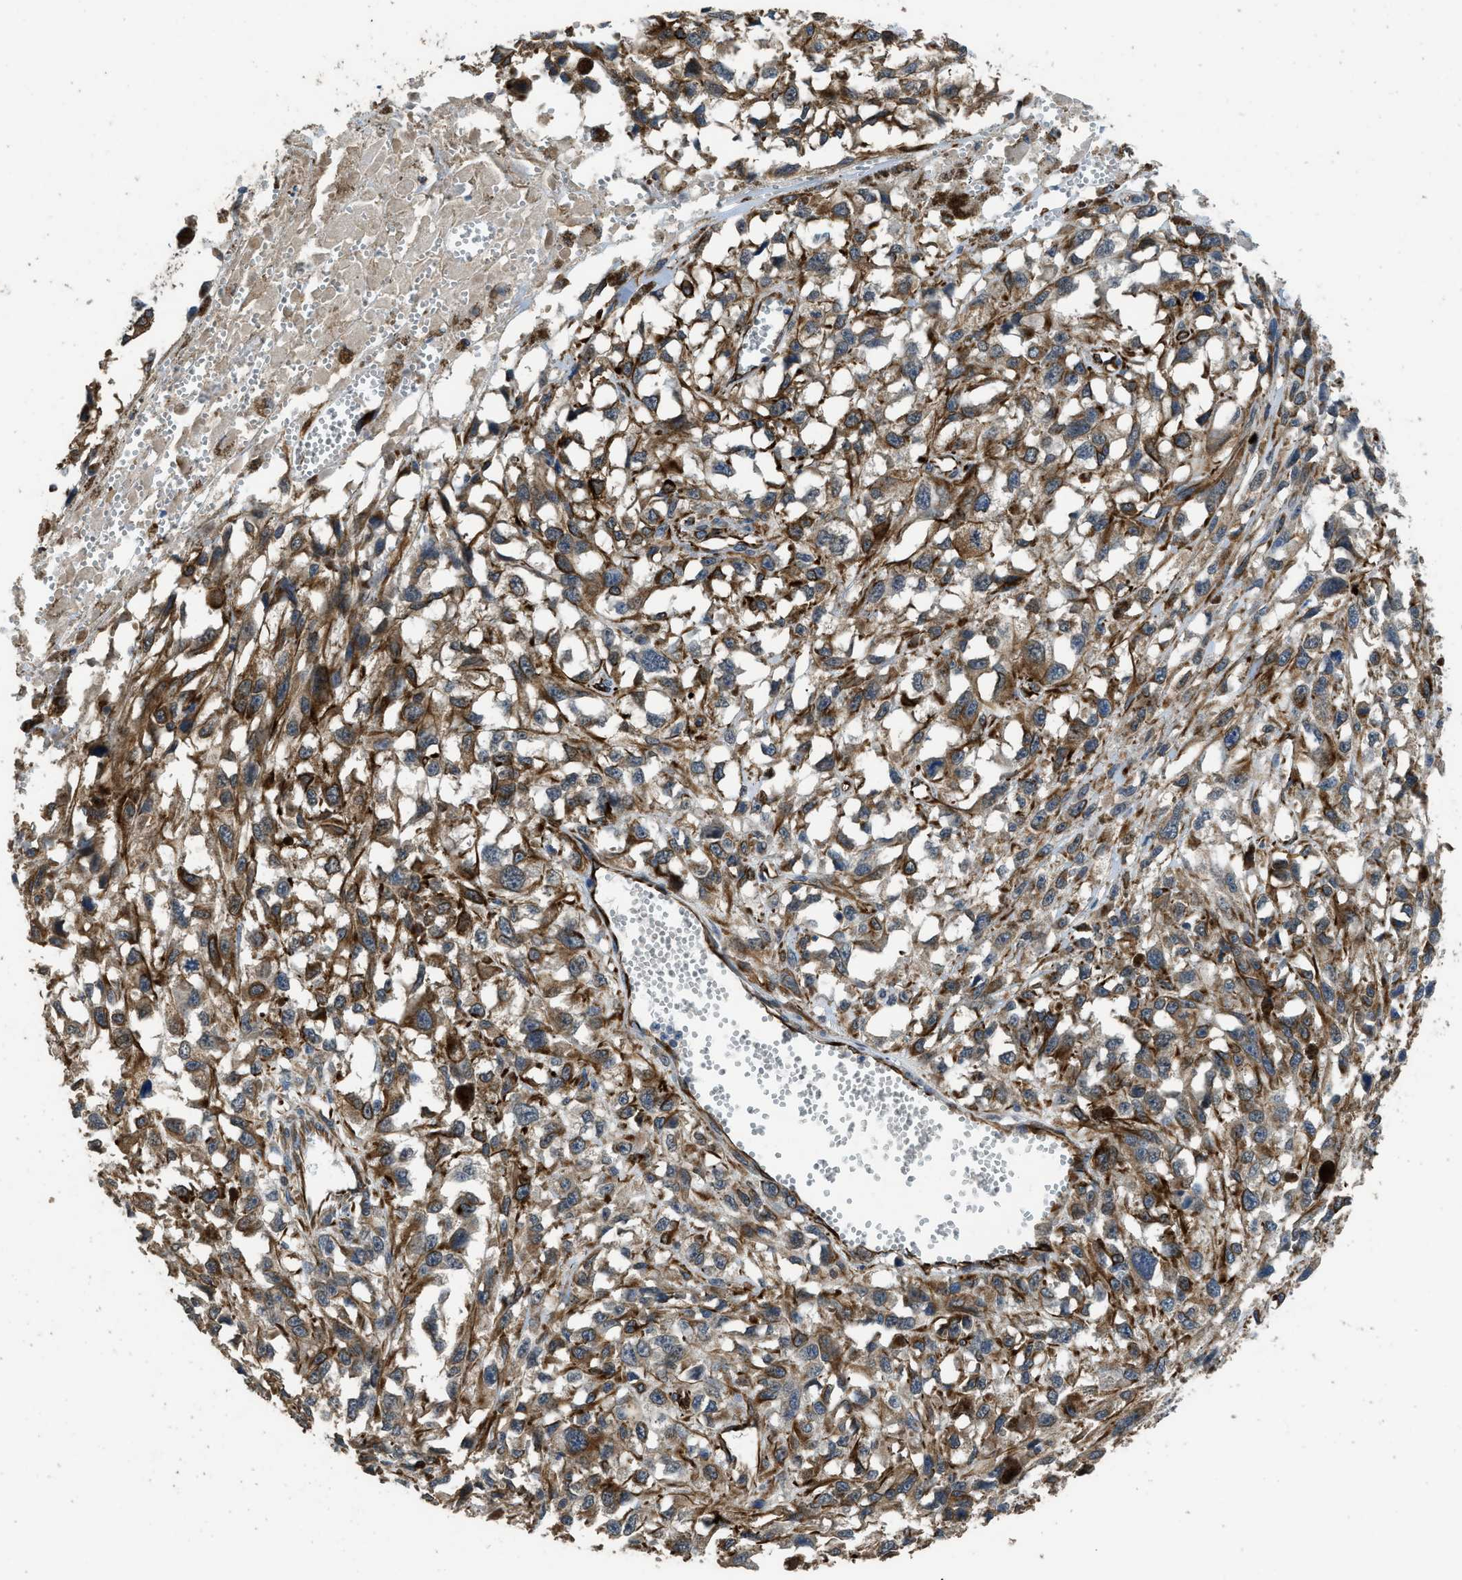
{"staining": {"intensity": "moderate", "quantity": ">75%", "location": "cytoplasmic/membranous"}, "tissue": "melanoma", "cell_type": "Tumor cells", "image_type": "cancer", "snomed": [{"axis": "morphology", "description": "Malignant melanoma, Metastatic site"}, {"axis": "topography", "description": "Lymph node"}], "caption": "Moderate cytoplasmic/membranous expression for a protein is identified in approximately >75% of tumor cells of malignant melanoma (metastatic site) using IHC.", "gene": "SYNM", "patient": {"sex": "male", "age": 59}}